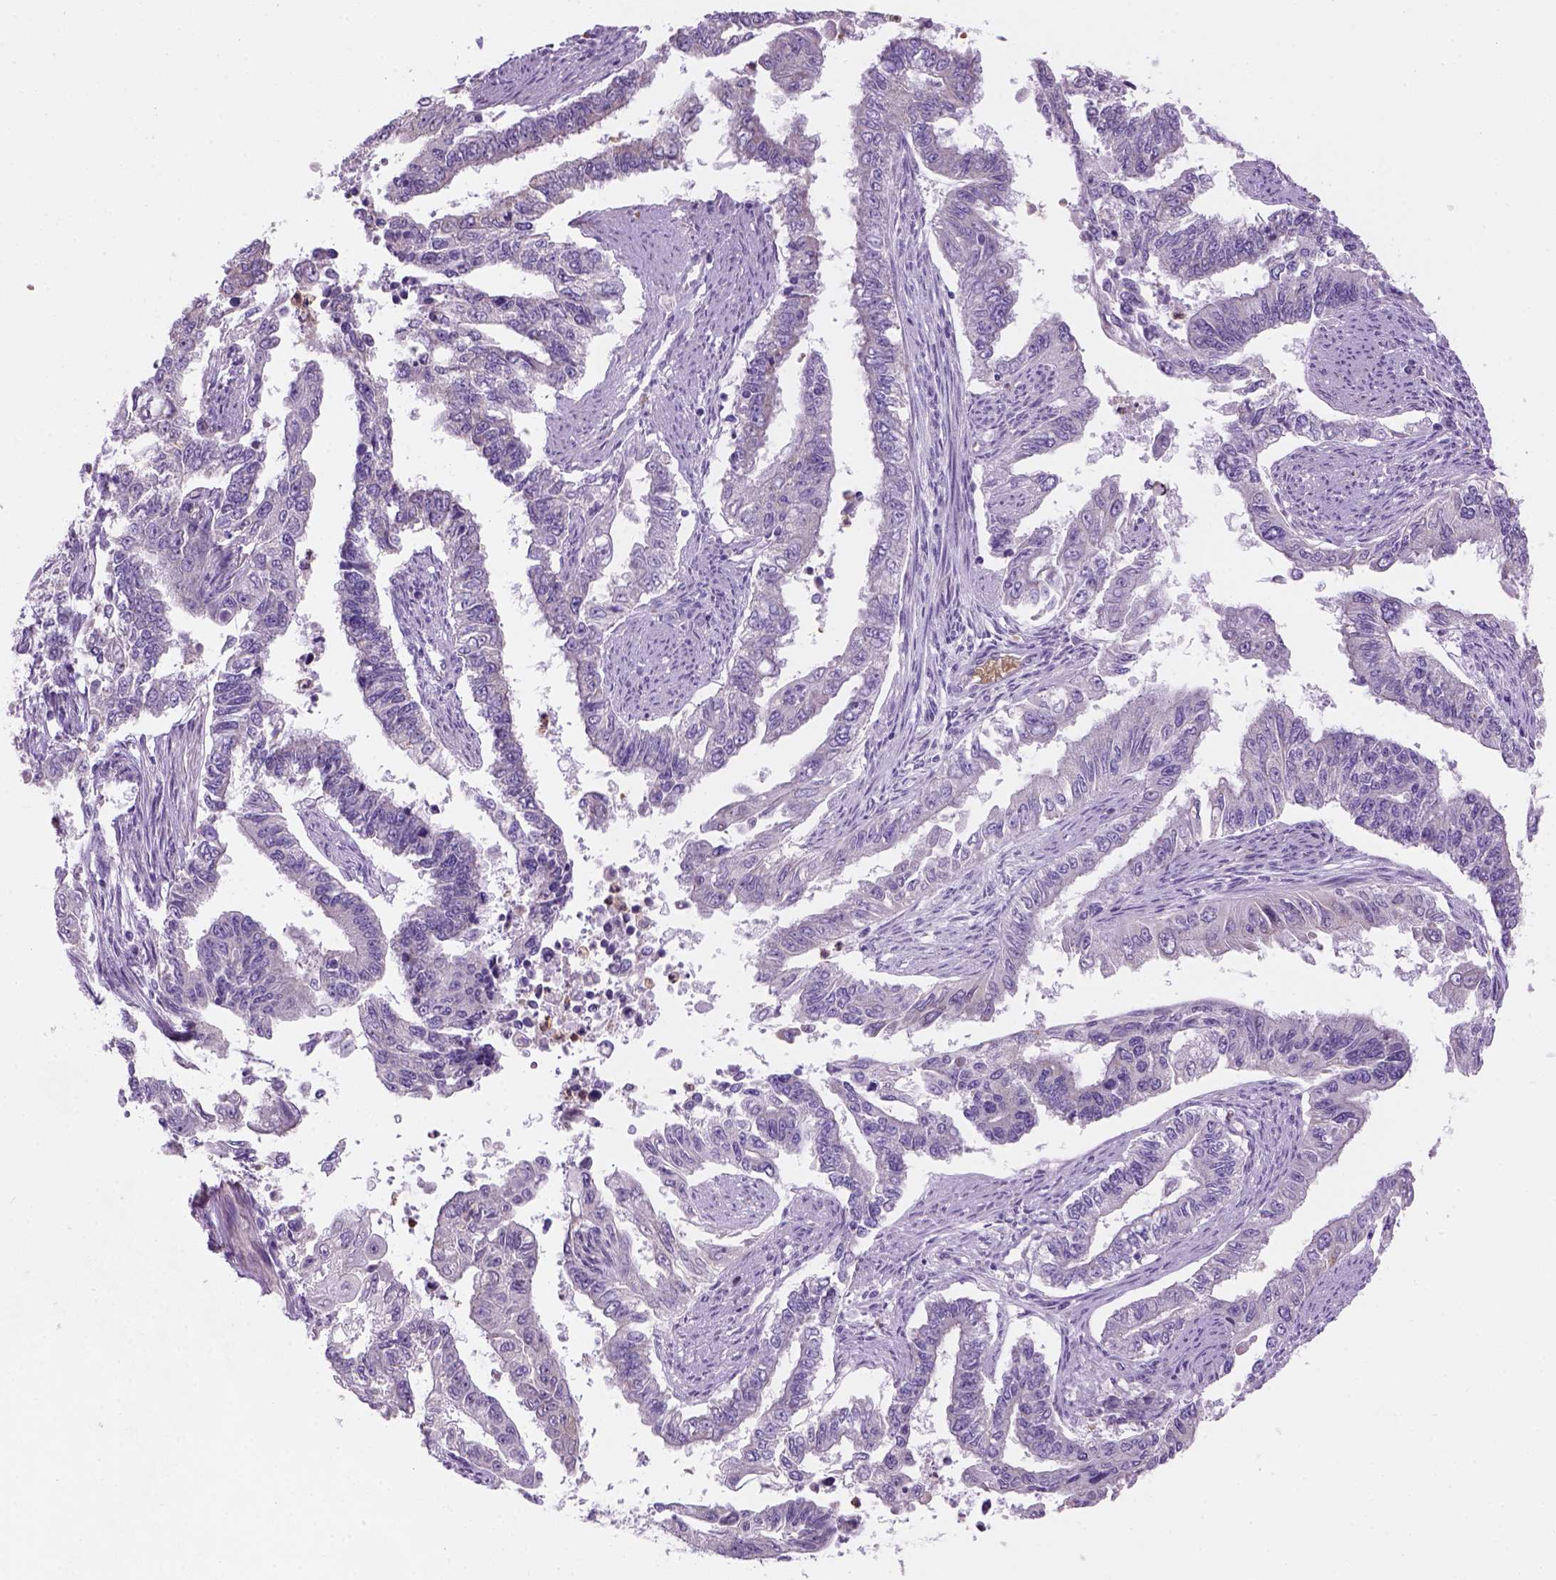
{"staining": {"intensity": "negative", "quantity": "none", "location": "none"}, "tissue": "endometrial cancer", "cell_type": "Tumor cells", "image_type": "cancer", "snomed": [{"axis": "morphology", "description": "Adenocarcinoma, NOS"}, {"axis": "topography", "description": "Uterus"}], "caption": "Endometrial cancer (adenocarcinoma) was stained to show a protein in brown. There is no significant staining in tumor cells.", "gene": "CD84", "patient": {"sex": "female", "age": 59}}